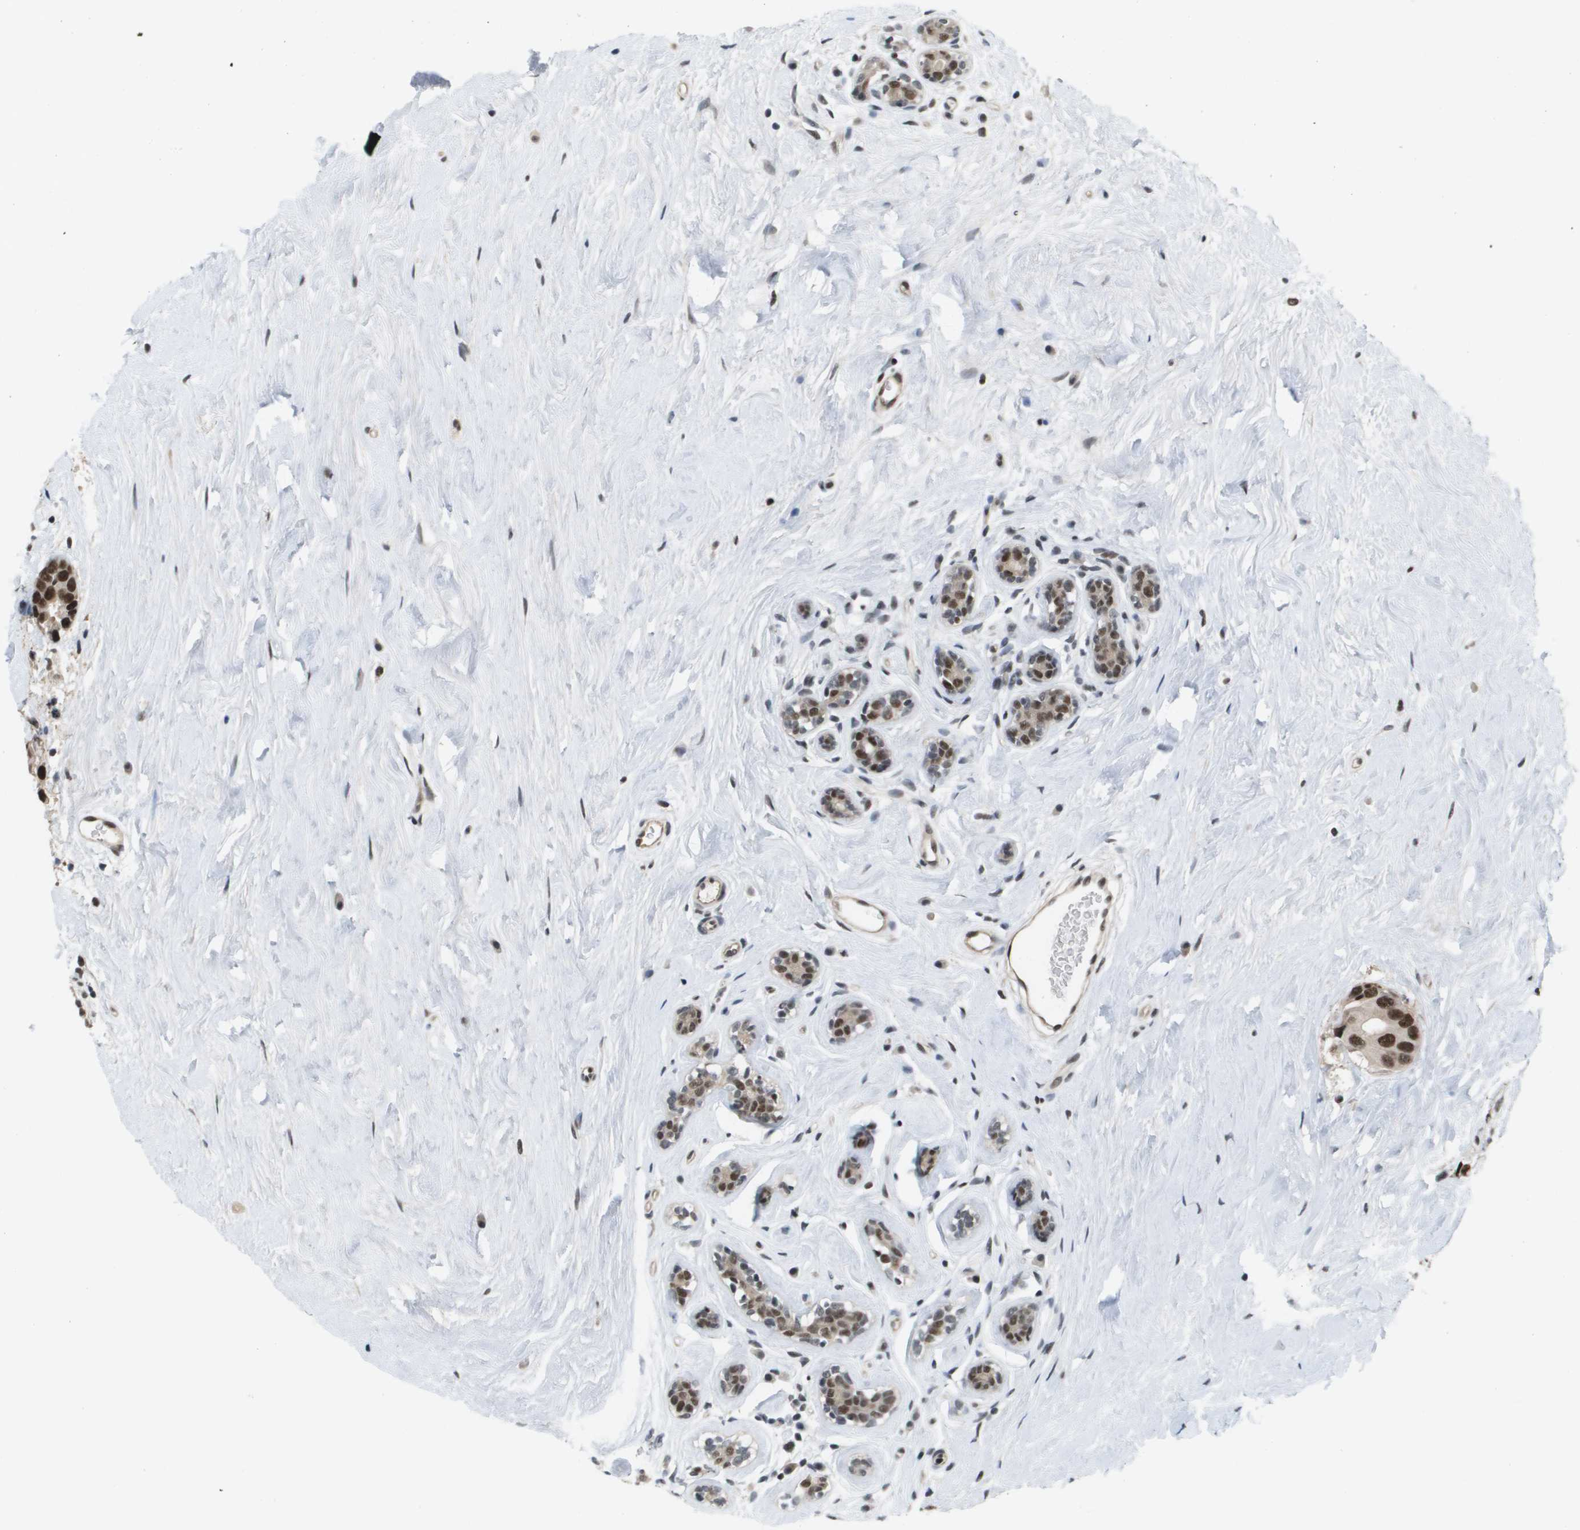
{"staining": {"intensity": "moderate", "quantity": ">75%", "location": "nuclear"}, "tissue": "breast cancer", "cell_type": "Tumor cells", "image_type": "cancer", "snomed": [{"axis": "morphology", "description": "Normal tissue, NOS"}, {"axis": "morphology", "description": "Duct carcinoma"}, {"axis": "topography", "description": "Breast"}], "caption": "An immunohistochemistry micrograph of tumor tissue is shown. Protein staining in brown shows moderate nuclear positivity in breast cancer within tumor cells. (DAB IHC with brightfield microscopy, high magnification).", "gene": "ISY1", "patient": {"sex": "female", "age": 39}}